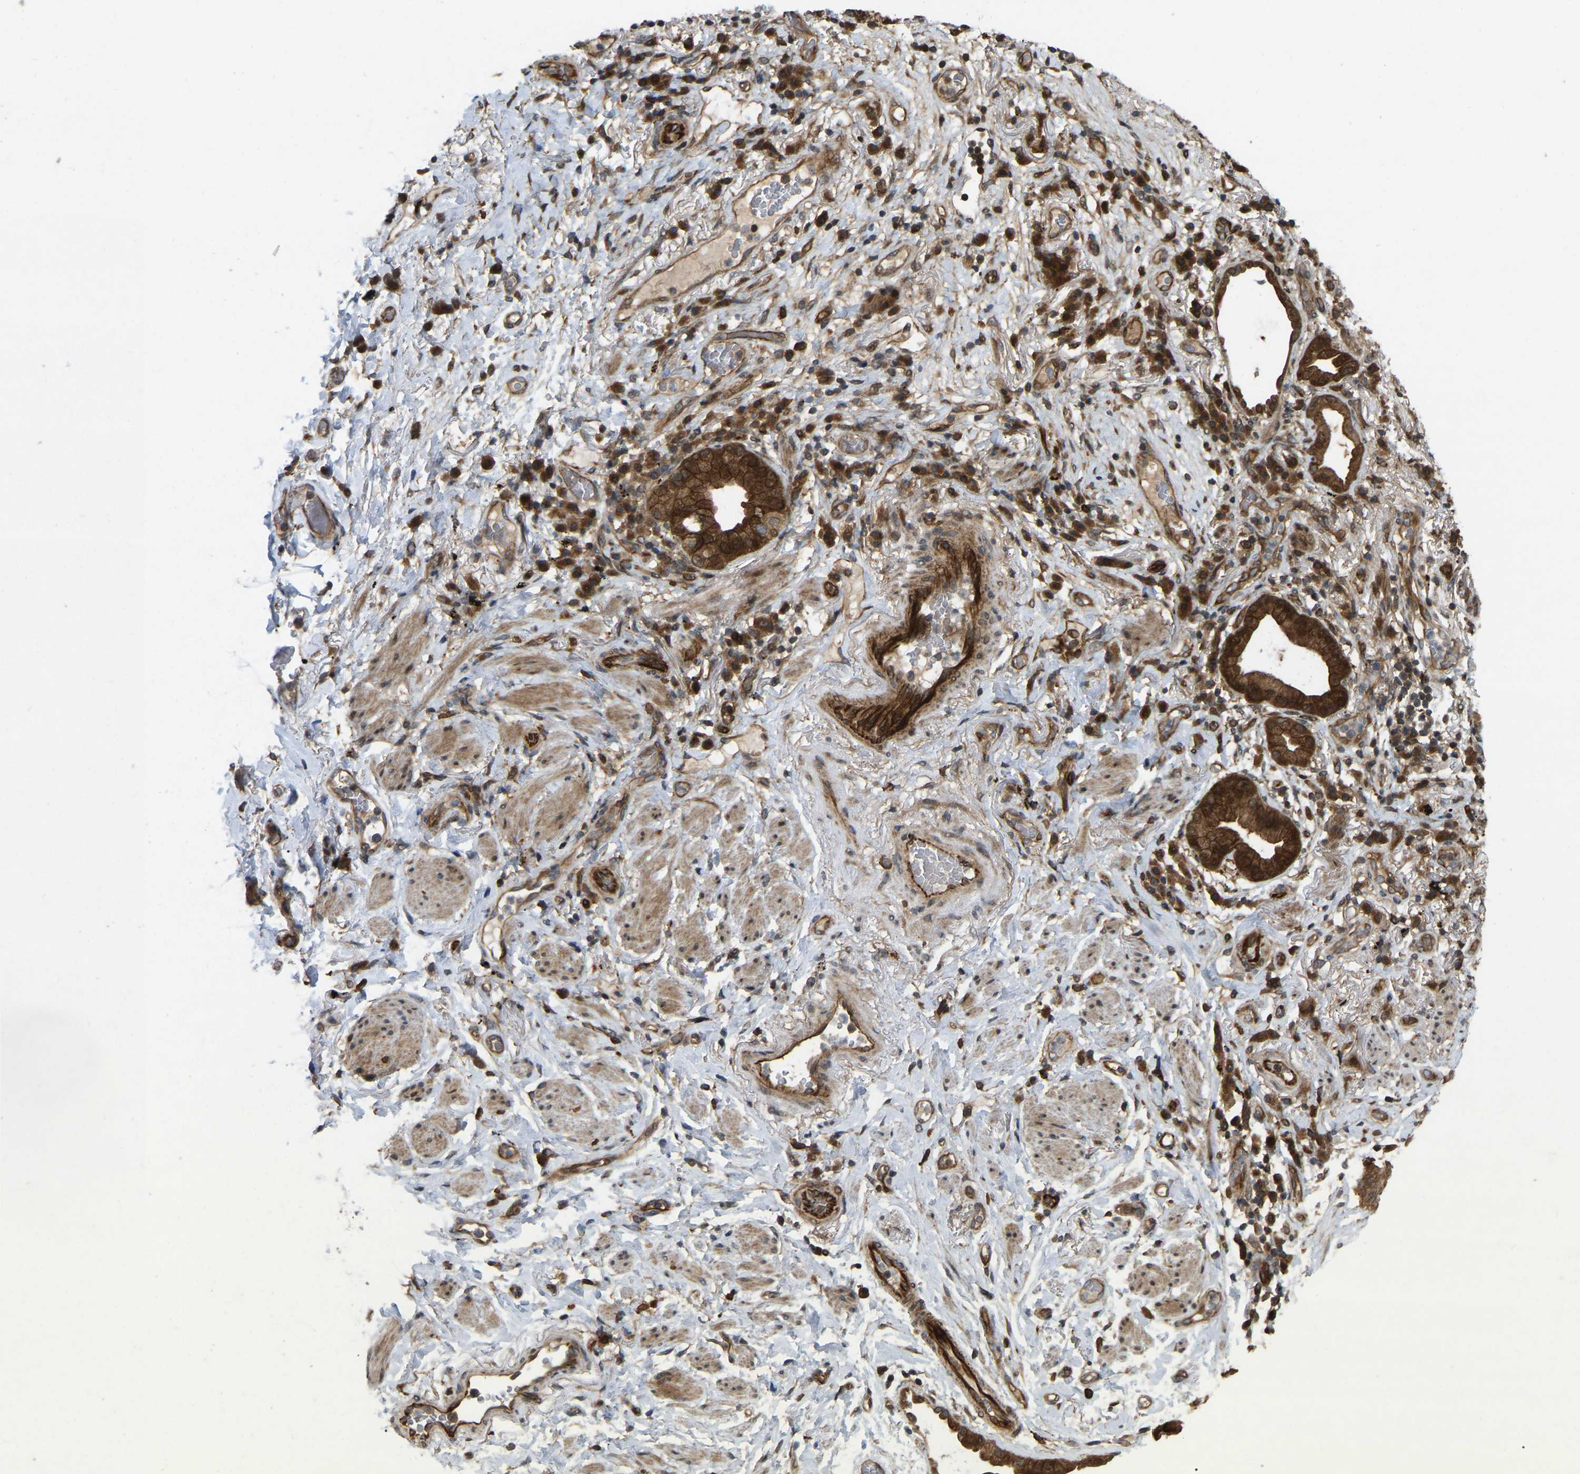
{"staining": {"intensity": "strong", "quantity": ">75%", "location": "cytoplasmic/membranous,nuclear"}, "tissue": "lung cancer", "cell_type": "Tumor cells", "image_type": "cancer", "snomed": [{"axis": "morphology", "description": "Normal tissue, NOS"}, {"axis": "morphology", "description": "Adenocarcinoma, NOS"}, {"axis": "topography", "description": "Bronchus"}, {"axis": "topography", "description": "Lung"}], "caption": "Immunohistochemical staining of adenocarcinoma (lung) demonstrates high levels of strong cytoplasmic/membranous and nuclear protein staining in approximately >75% of tumor cells. (Stains: DAB (3,3'-diaminobenzidine) in brown, nuclei in blue, Microscopy: brightfield microscopy at high magnification).", "gene": "KIAA1549", "patient": {"sex": "female", "age": 70}}